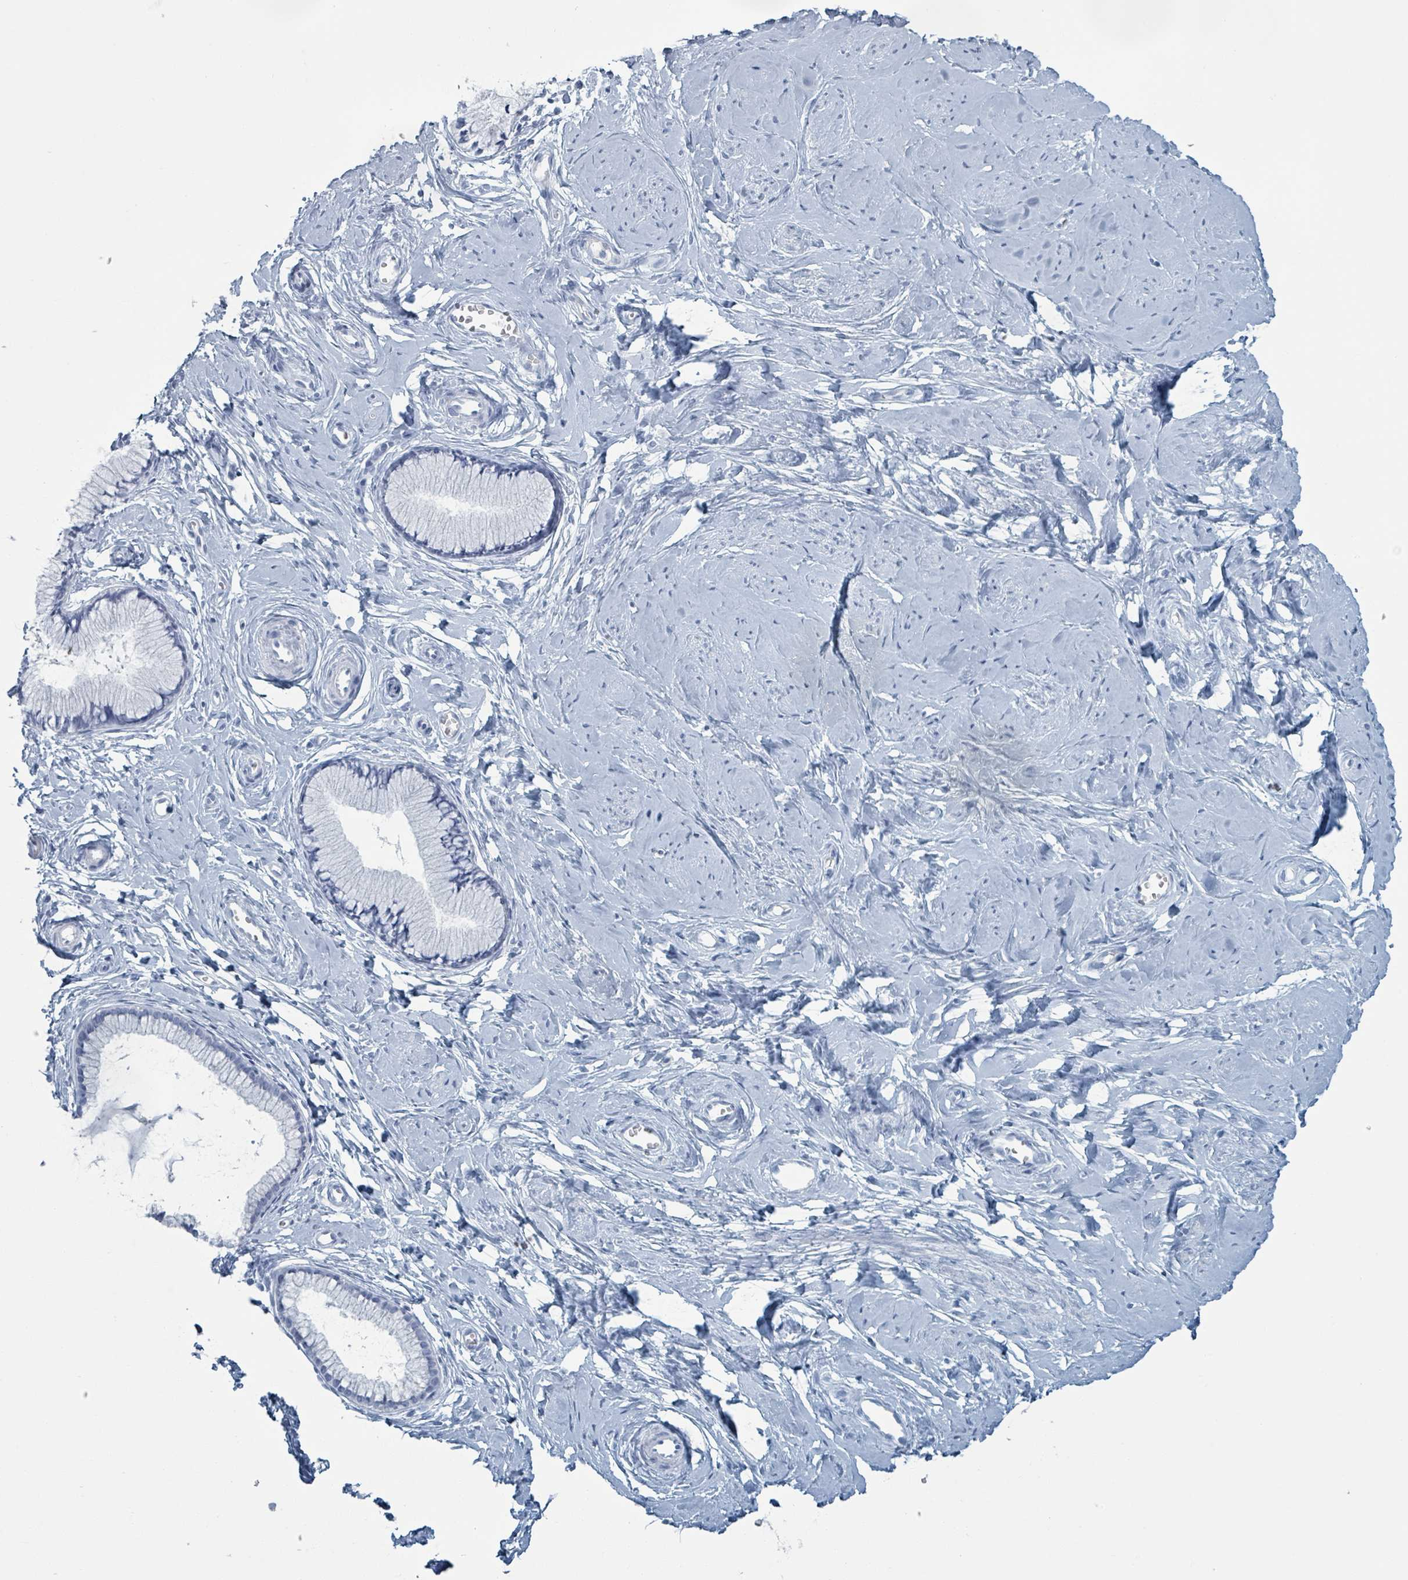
{"staining": {"intensity": "negative", "quantity": "none", "location": "none"}, "tissue": "cervix", "cell_type": "Glandular cells", "image_type": "normal", "snomed": [{"axis": "morphology", "description": "Normal tissue, NOS"}, {"axis": "topography", "description": "Cervix"}], "caption": "Immunohistochemistry (IHC) histopathology image of unremarkable cervix: human cervix stained with DAB shows no significant protein expression in glandular cells.", "gene": "DEFA4", "patient": {"sex": "female", "age": 40}}